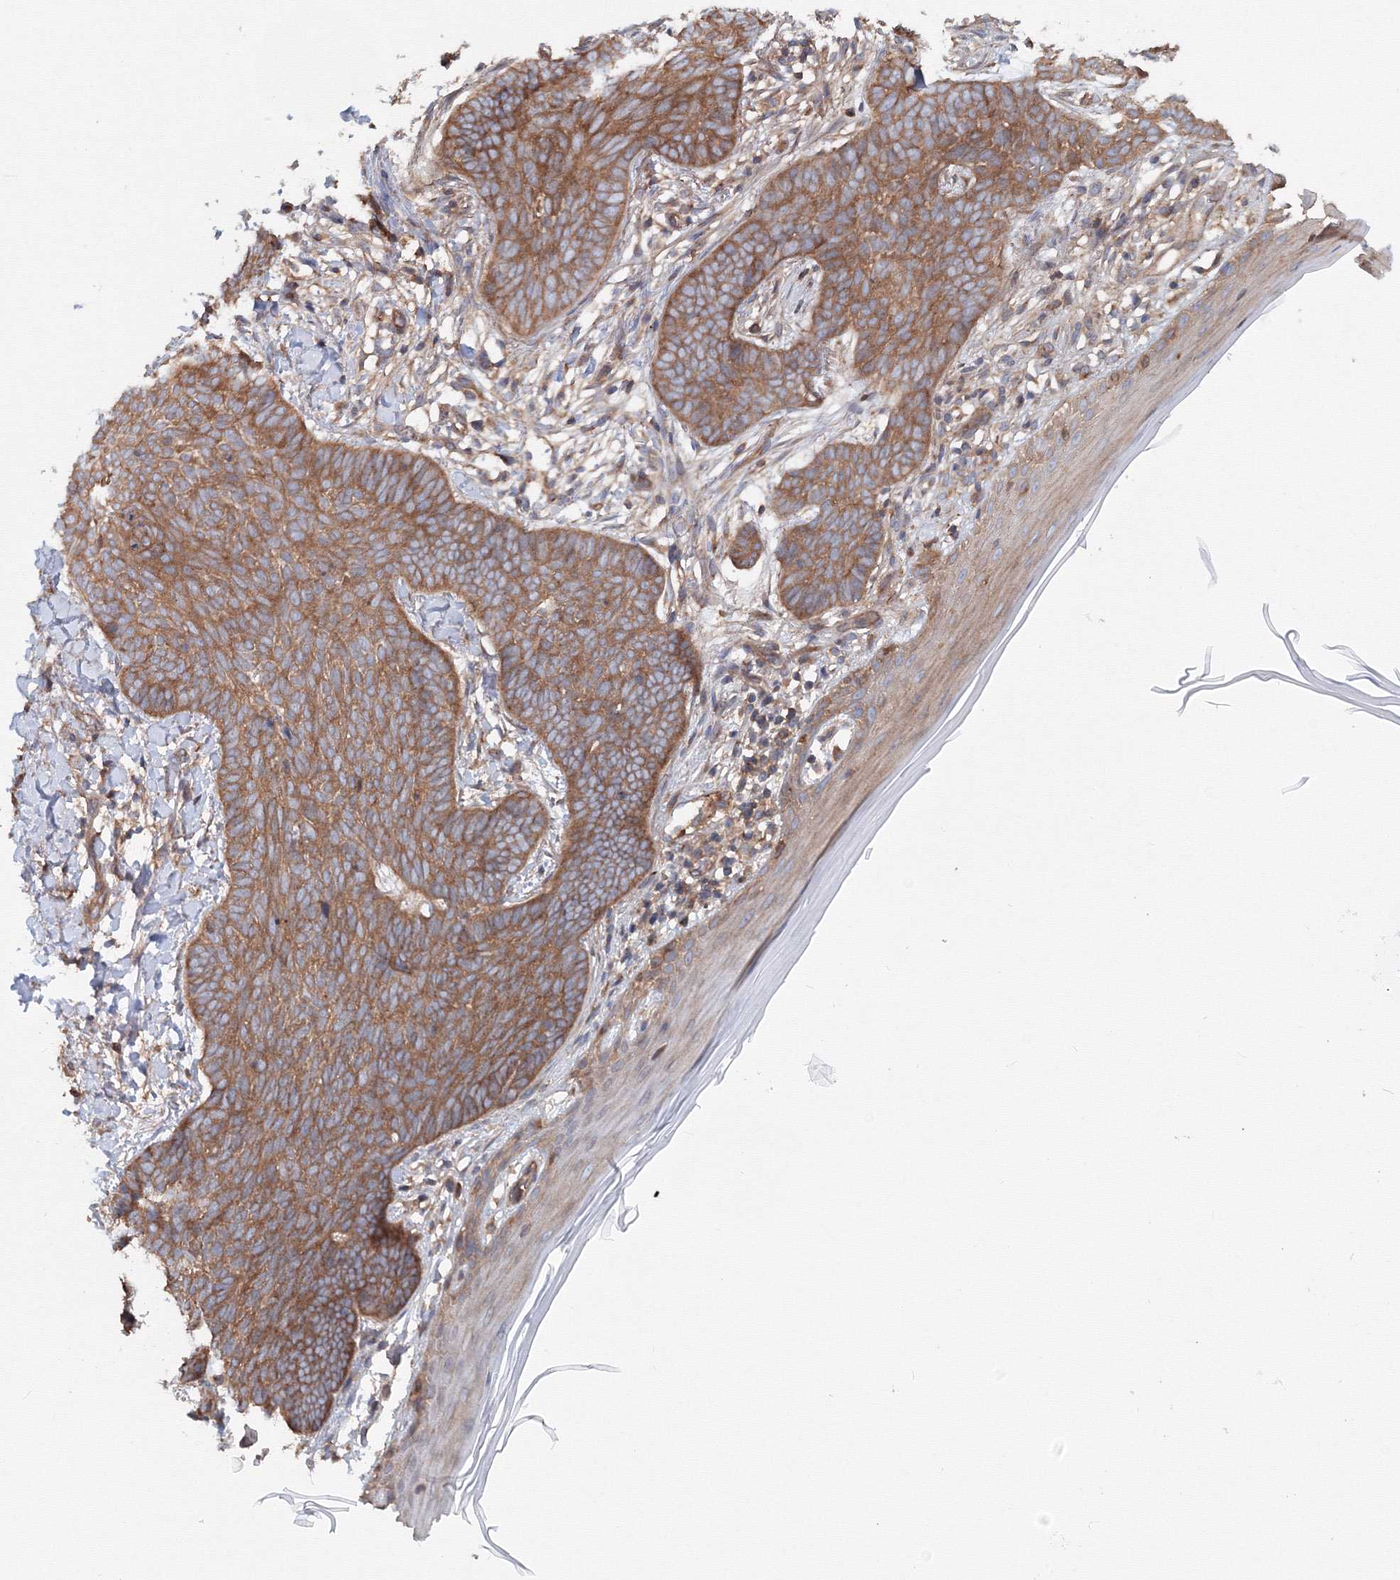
{"staining": {"intensity": "moderate", "quantity": ">75%", "location": "cytoplasmic/membranous"}, "tissue": "skin cancer", "cell_type": "Tumor cells", "image_type": "cancer", "snomed": [{"axis": "morphology", "description": "Normal tissue, NOS"}, {"axis": "morphology", "description": "Basal cell carcinoma"}, {"axis": "topography", "description": "Skin"}], "caption": "The histopathology image exhibits staining of skin basal cell carcinoma, revealing moderate cytoplasmic/membranous protein positivity (brown color) within tumor cells.", "gene": "EXOC1", "patient": {"sex": "male", "age": 50}}